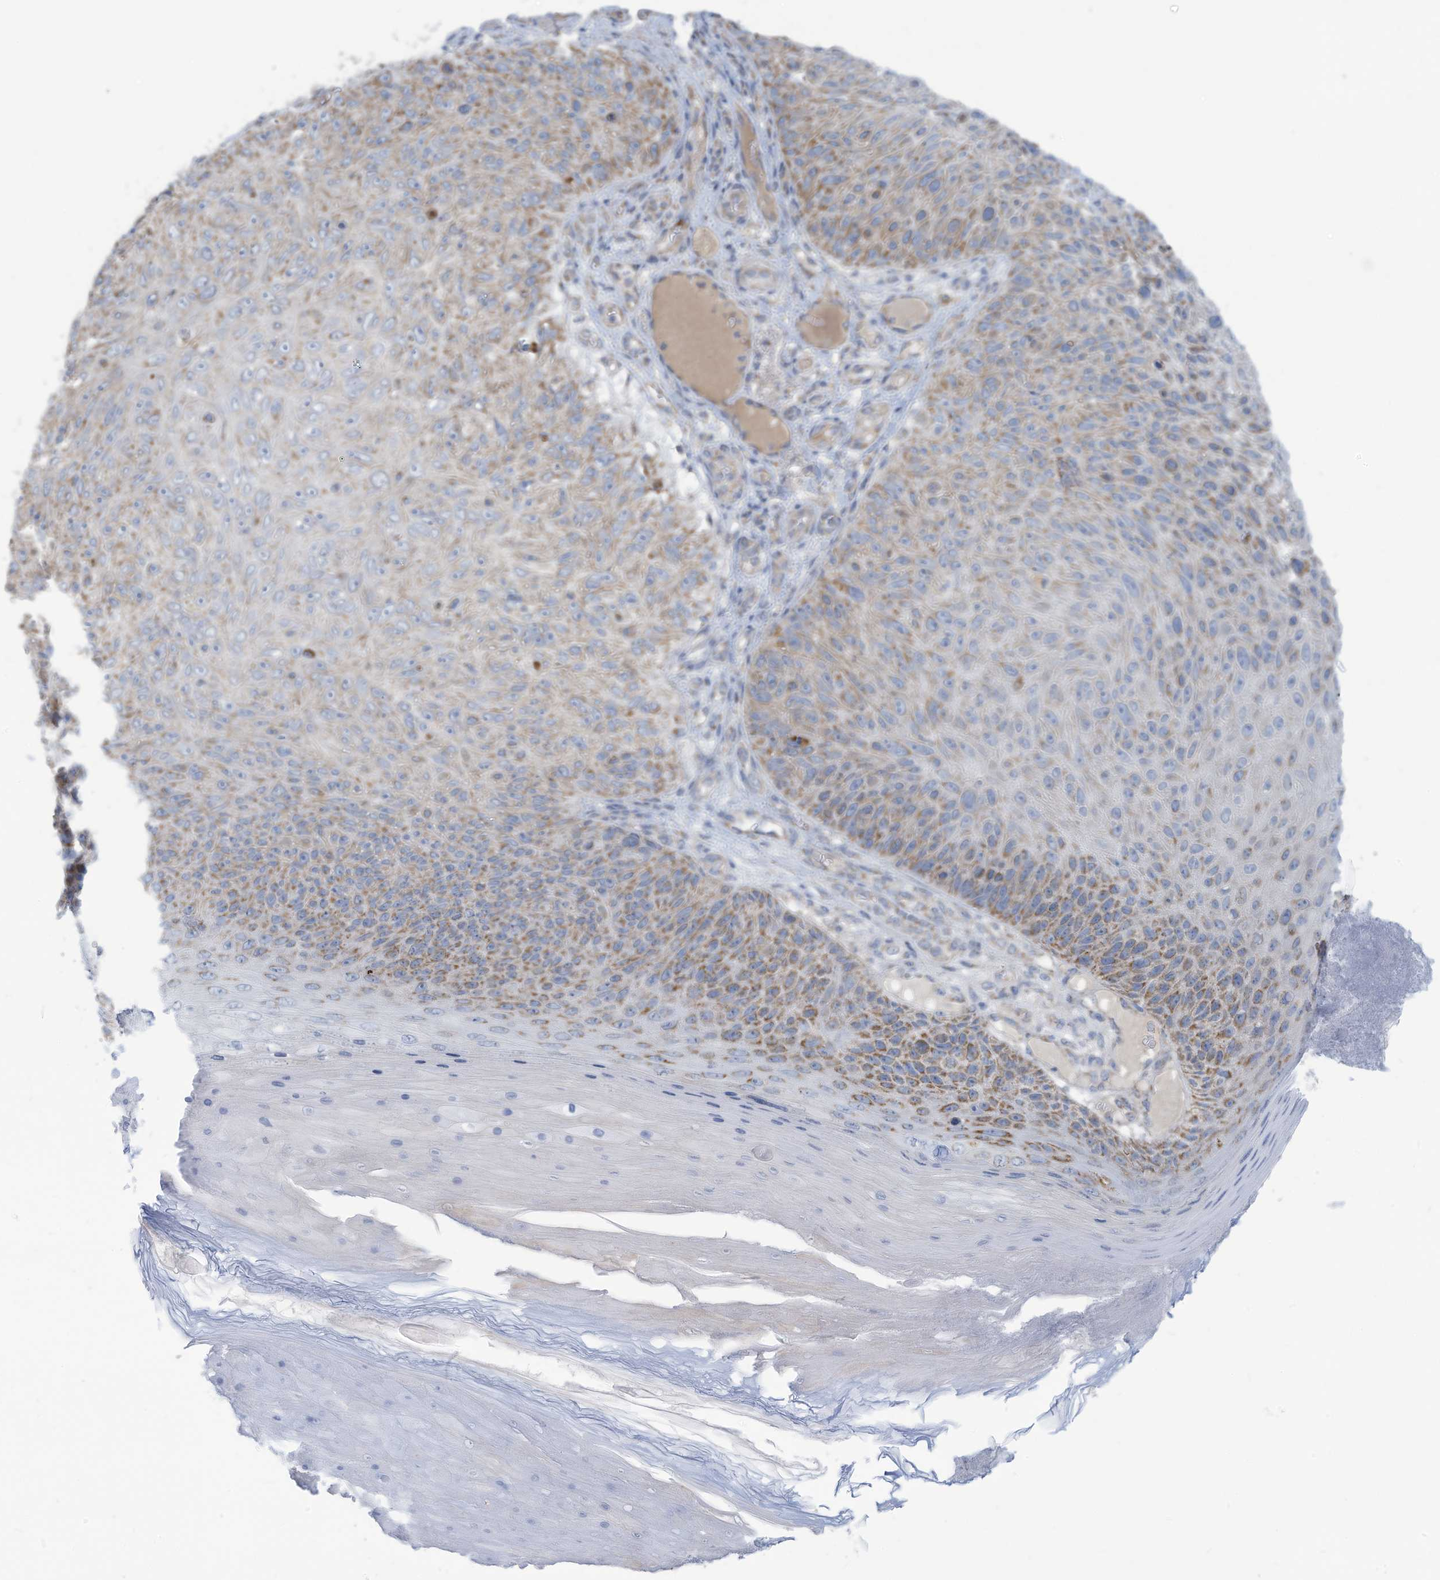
{"staining": {"intensity": "moderate", "quantity": "25%-75%", "location": "cytoplasmic/membranous"}, "tissue": "skin cancer", "cell_type": "Tumor cells", "image_type": "cancer", "snomed": [{"axis": "morphology", "description": "Squamous cell carcinoma, NOS"}, {"axis": "topography", "description": "Skin"}], "caption": "The photomicrograph exhibits staining of squamous cell carcinoma (skin), revealing moderate cytoplasmic/membranous protein positivity (brown color) within tumor cells.", "gene": "NLN", "patient": {"sex": "female", "age": 88}}